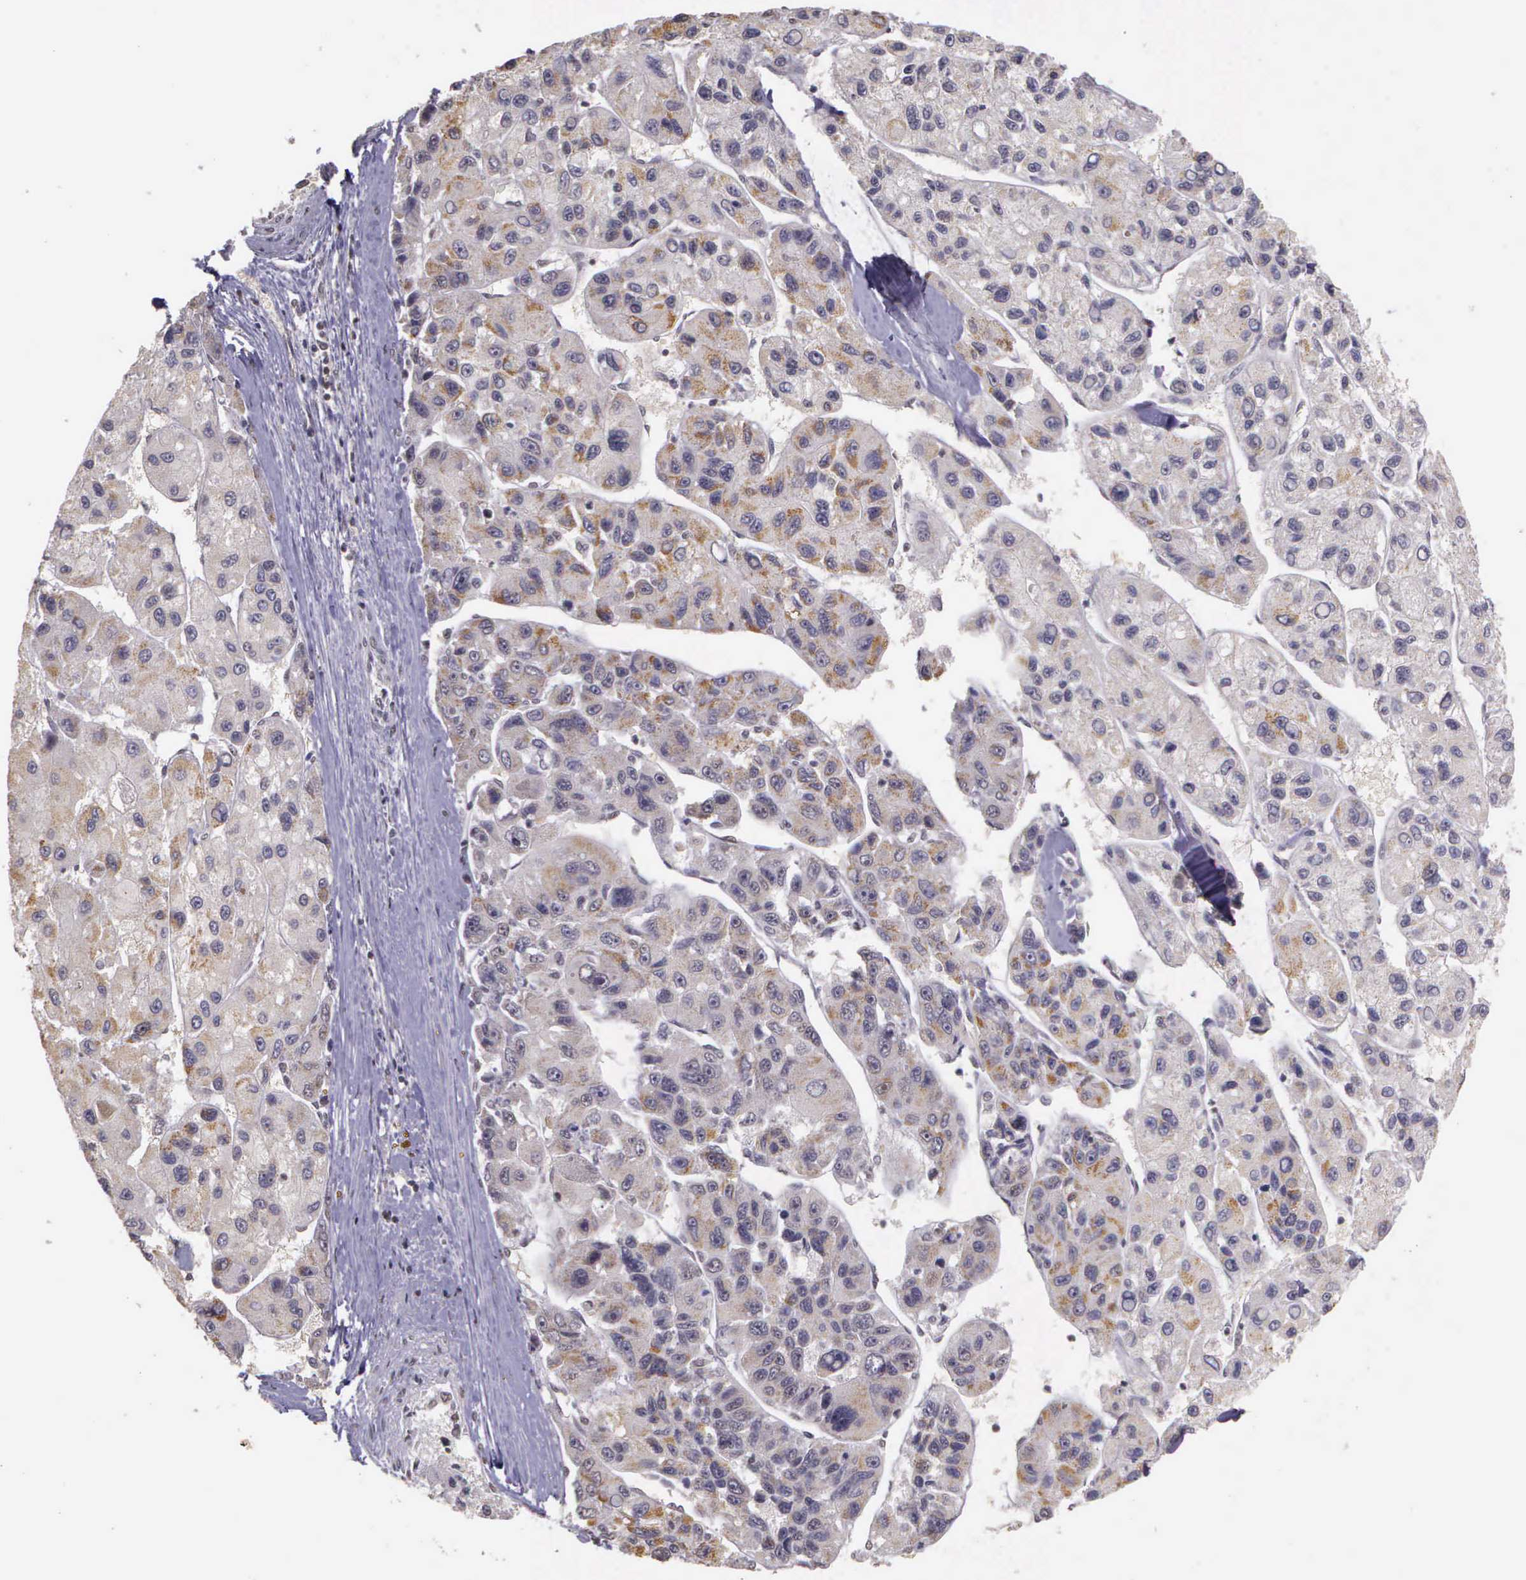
{"staining": {"intensity": "negative", "quantity": "none", "location": "none"}, "tissue": "liver cancer", "cell_type": "Tumor cells", "image_type": "cancer", "snomed": [{"axis": "morphology", "description": "Carcinoma, Hepatocellular, NOS"}, {"axis": "topography", "description": "Liver"}], "caption": "The IHC histopathology image has no significant expression in tumor cells of liver hepatocellular carcinoma tissue.", "gene": "ARMCX5", "patient": {"sex": "male", "age": 64}}